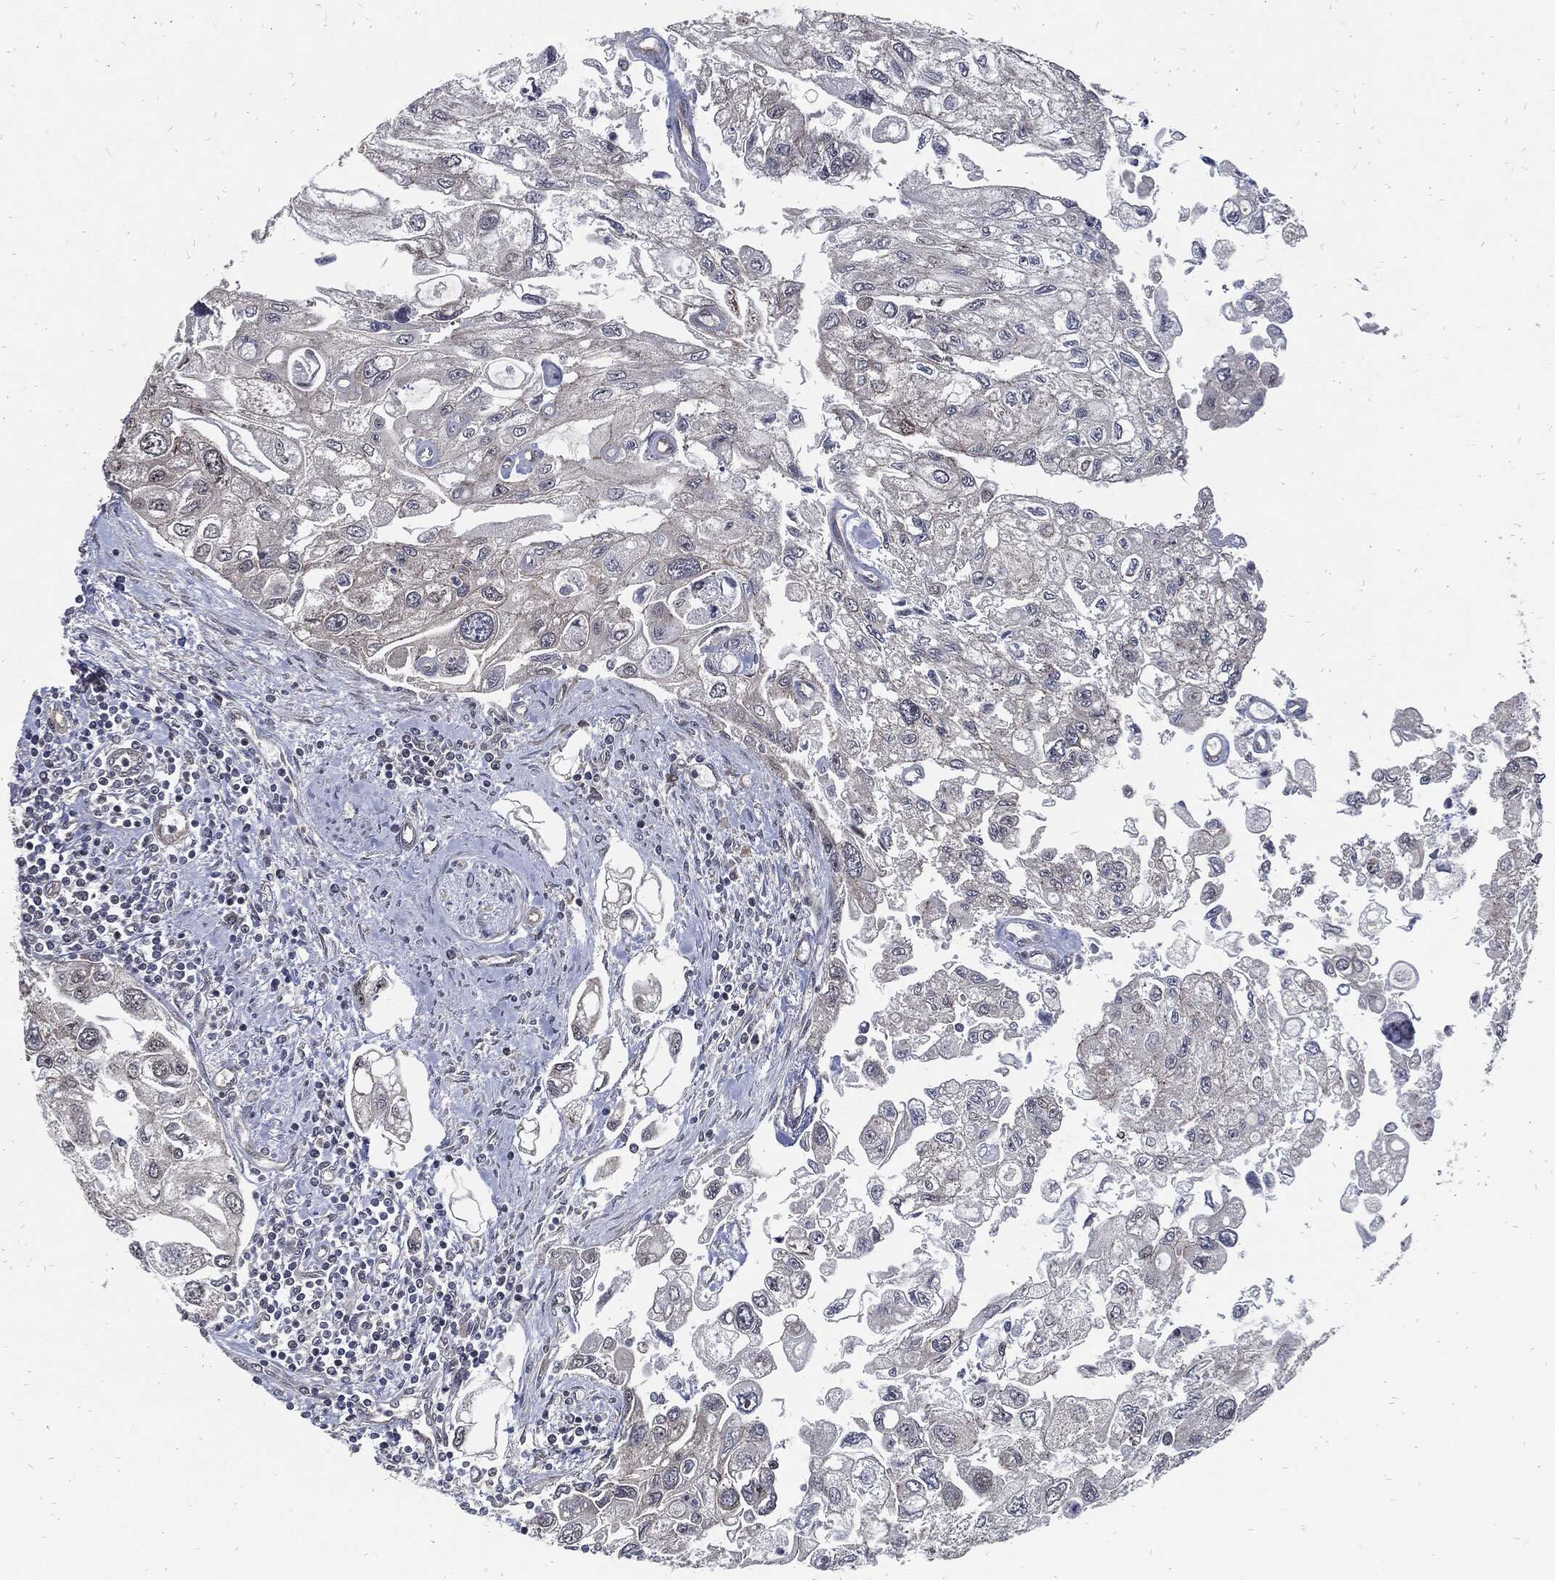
{"staining": {"intensity": "weak", "quantity": "<25%", "location": "nuclear"}, "tissue": "urothelial cancer", "cell_type": "Tumor cells", "image_type": "cancer", "snomed": [{"axis": "morphology", "description": "Urothelial carcinoma, High grade"}, {"axis": "topography", "description": "Urinary bladder"}], "caption": "This is a histopathology image of immunohistochemistry (IHC) staining of urothelial cancer, which shows no positivity in tumor cells.", "gene": "ZNF775", "patient": {"sex": "male", "age": 59}}